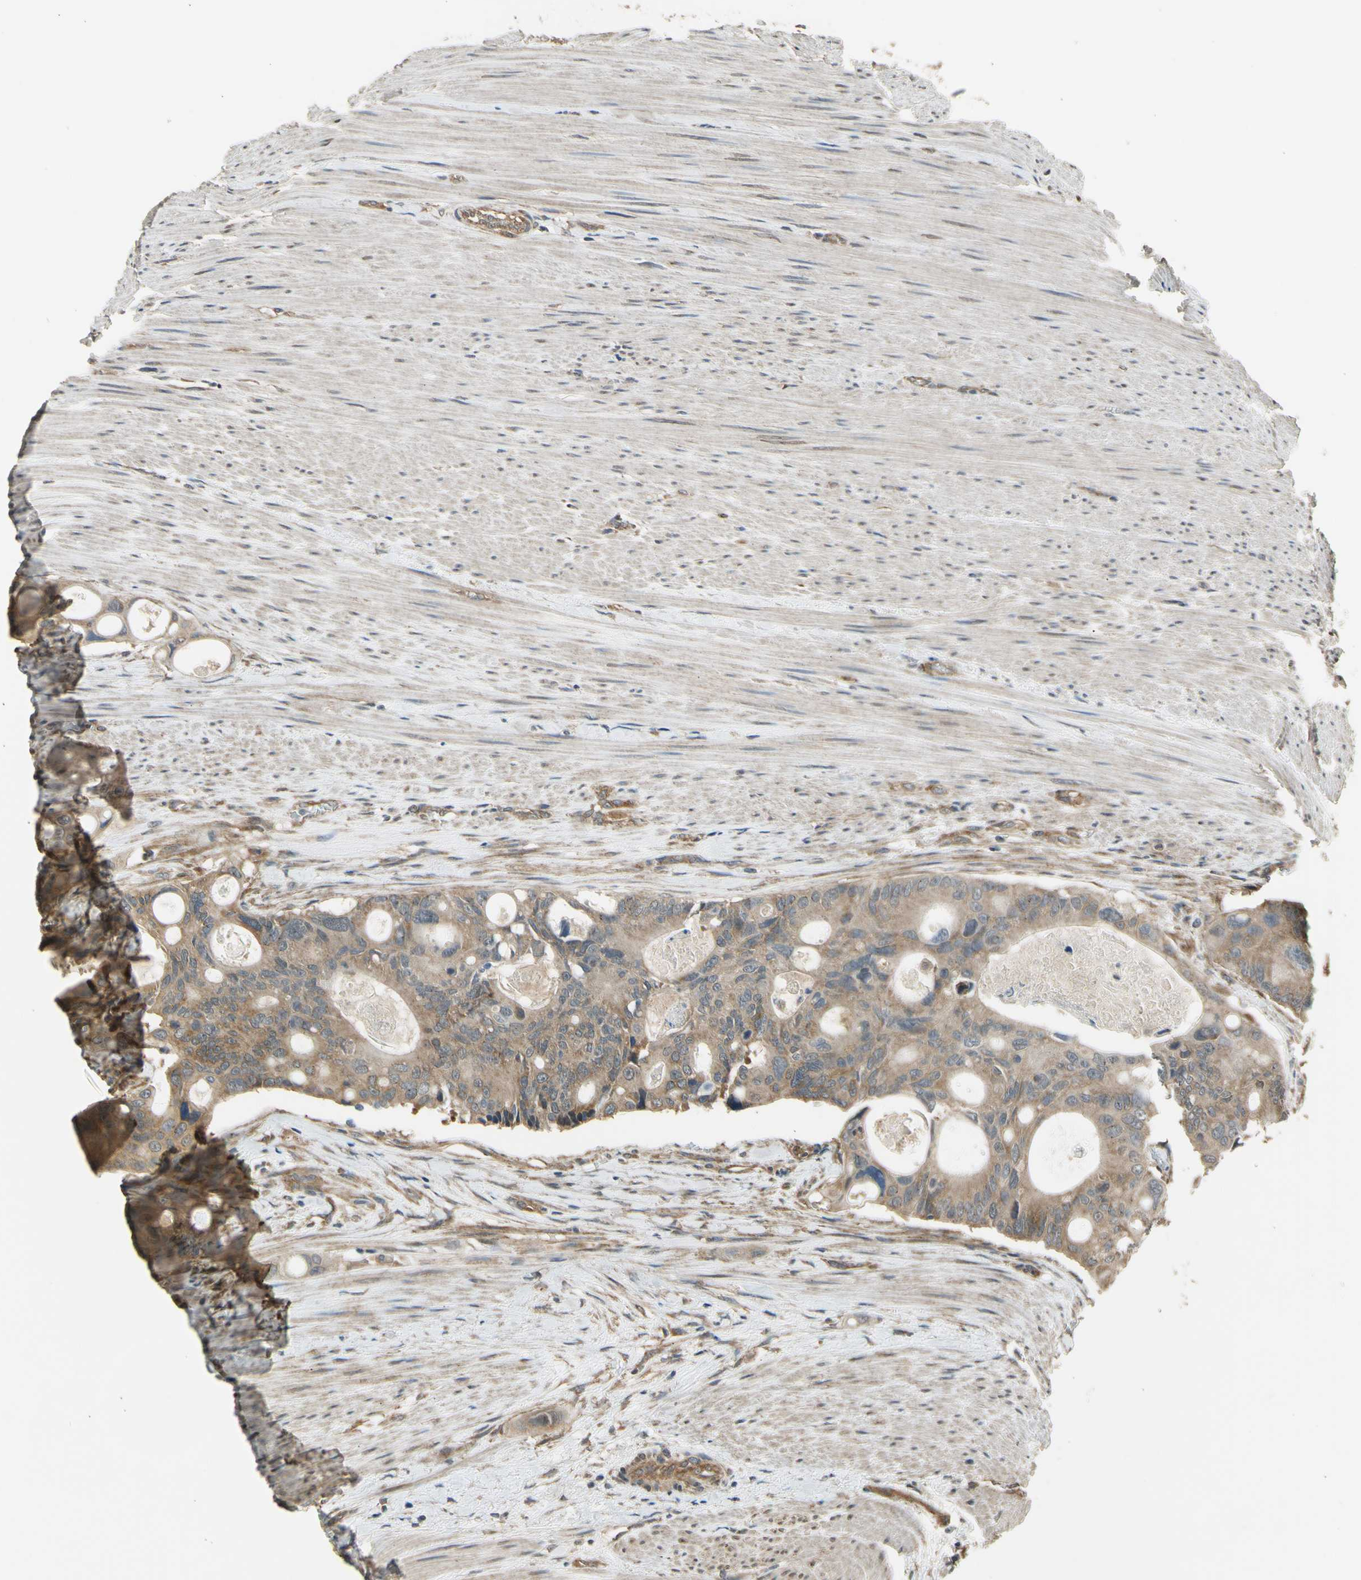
{"staining": {"intensity": "moderate", "quantity": ">75%", "location": "cytoplasmic/membranous"}, "tissue": "colorectal cancer", "cell_type": "Tumor cells", "image_type": "cancer", "snomed": [{"axis": "morphology", "description": "Adenocarcinoma, NOS"}, {"axis": "topography", "description": "Colon"}], "caption": "Immunohistochemistry (IHC) photomicrograph of neoplastic tissue: colorectal cancer (adenocarcinoma) stained using IHC demonstrates medium levels of moderate protein expression localized specifically in the cytoplasmic/membranous of tumor cells, appearing as a cytoplasmic/membranous brown color.", "gene": "EFNB2", "patient": {"sex": "female", "age": 57}}